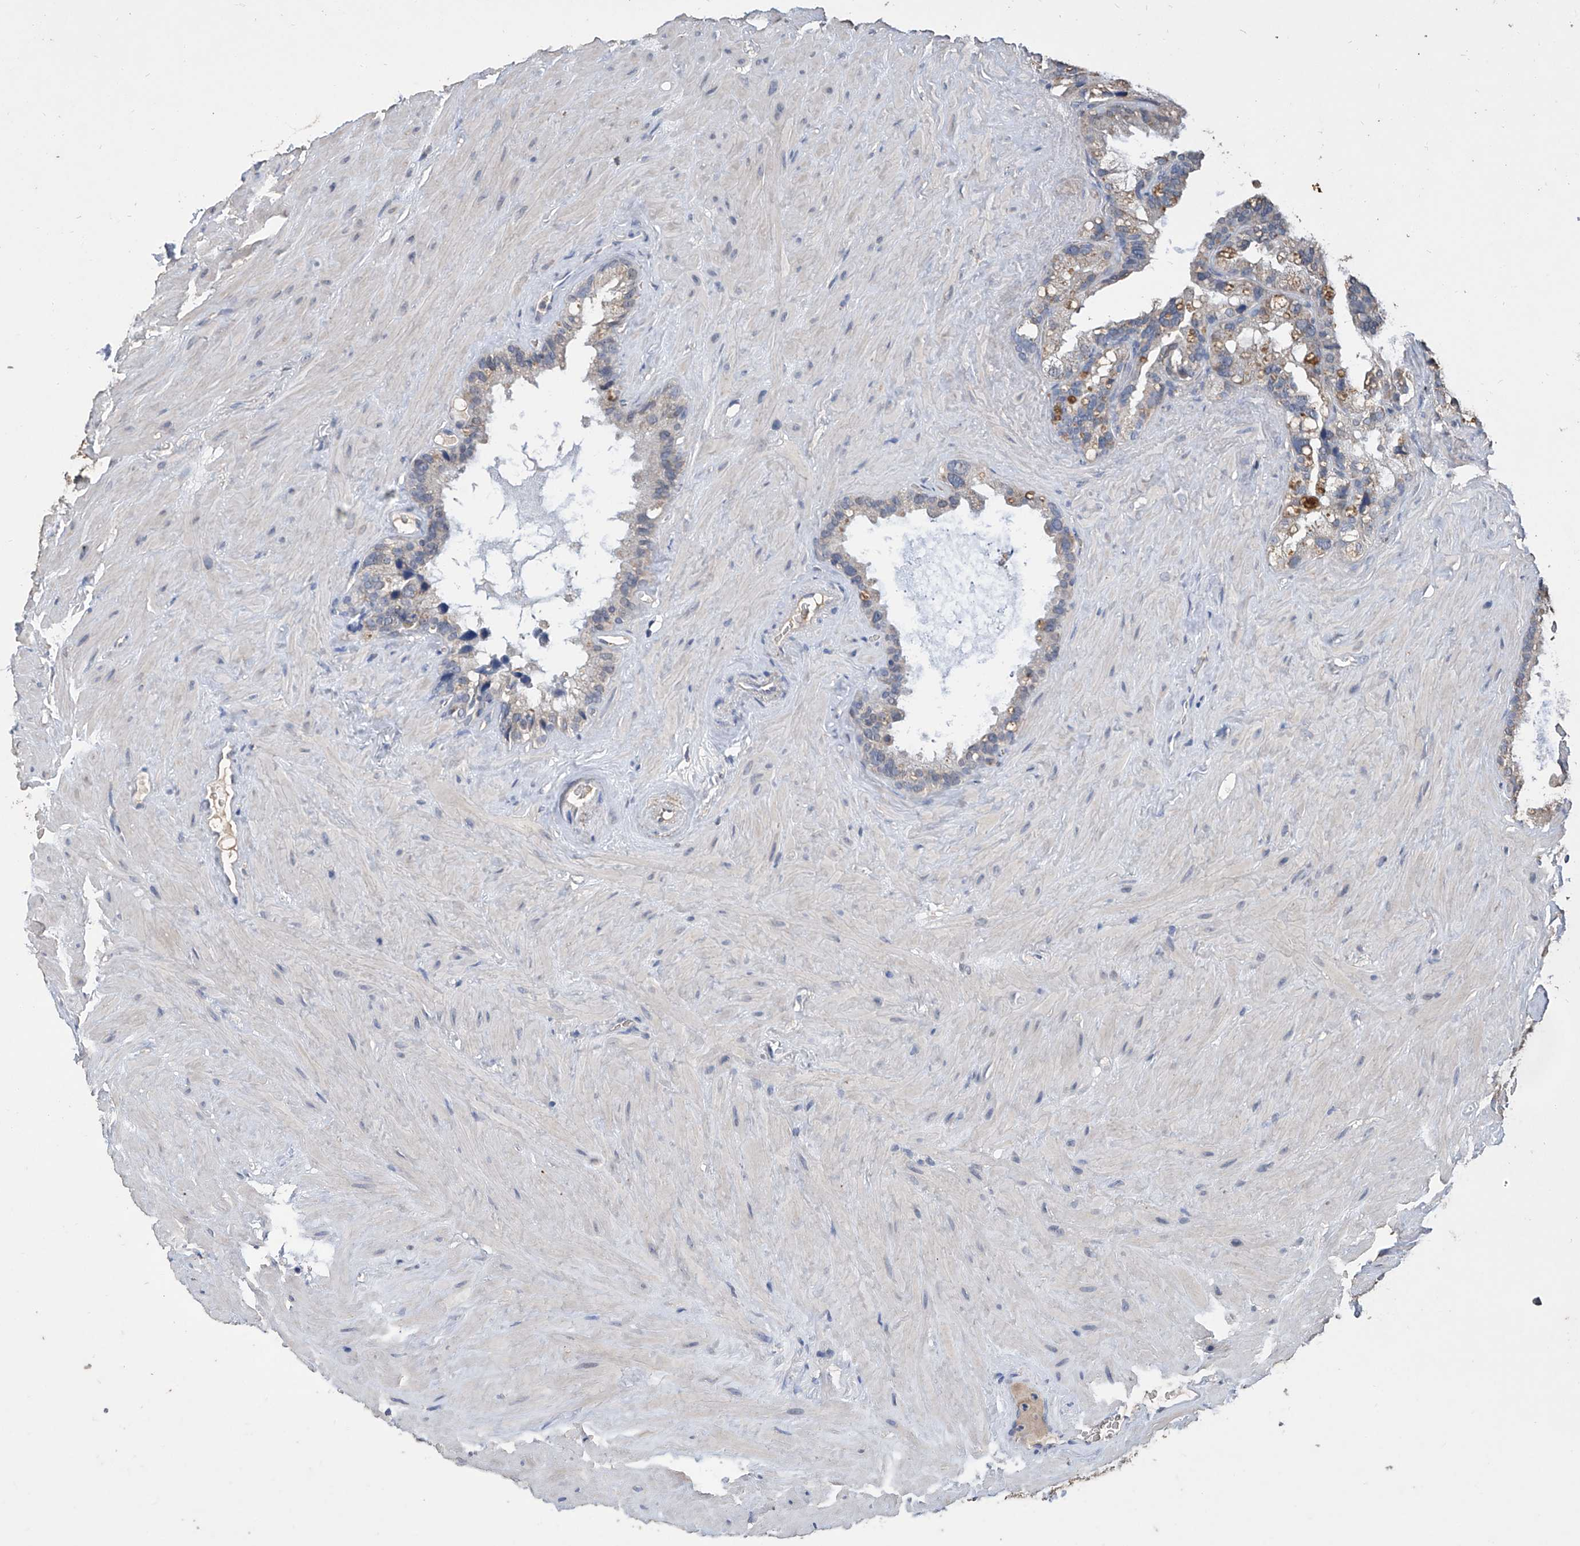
{"staining": {"intensity": "weak", "quantity": "25%-75%", "location": "cytoplasmic/membranous"}, "tissue": "seminal vesicle", "cell_type": "Glandular cells", "image_type": "normal", "snomed": [{"axis": "morphology", "description": "Normal tissue, NOS"}, {"axis": "topography", "description": "Prostate"}, {"axis": "topography", "description": "Seminal veicle"}], "caption": "A brown stain labels weak cytoplasmic/membranous positivity of a protein in glandular cells of benign human seminal vesicle. The staining was performed using DAB to visualize the protein expression in brown, while the nuclei were stained in blue with hematoxylin (Magnification: 20x).", "gene": "GPT", "patient": {"sex": "male", "age": 68}}